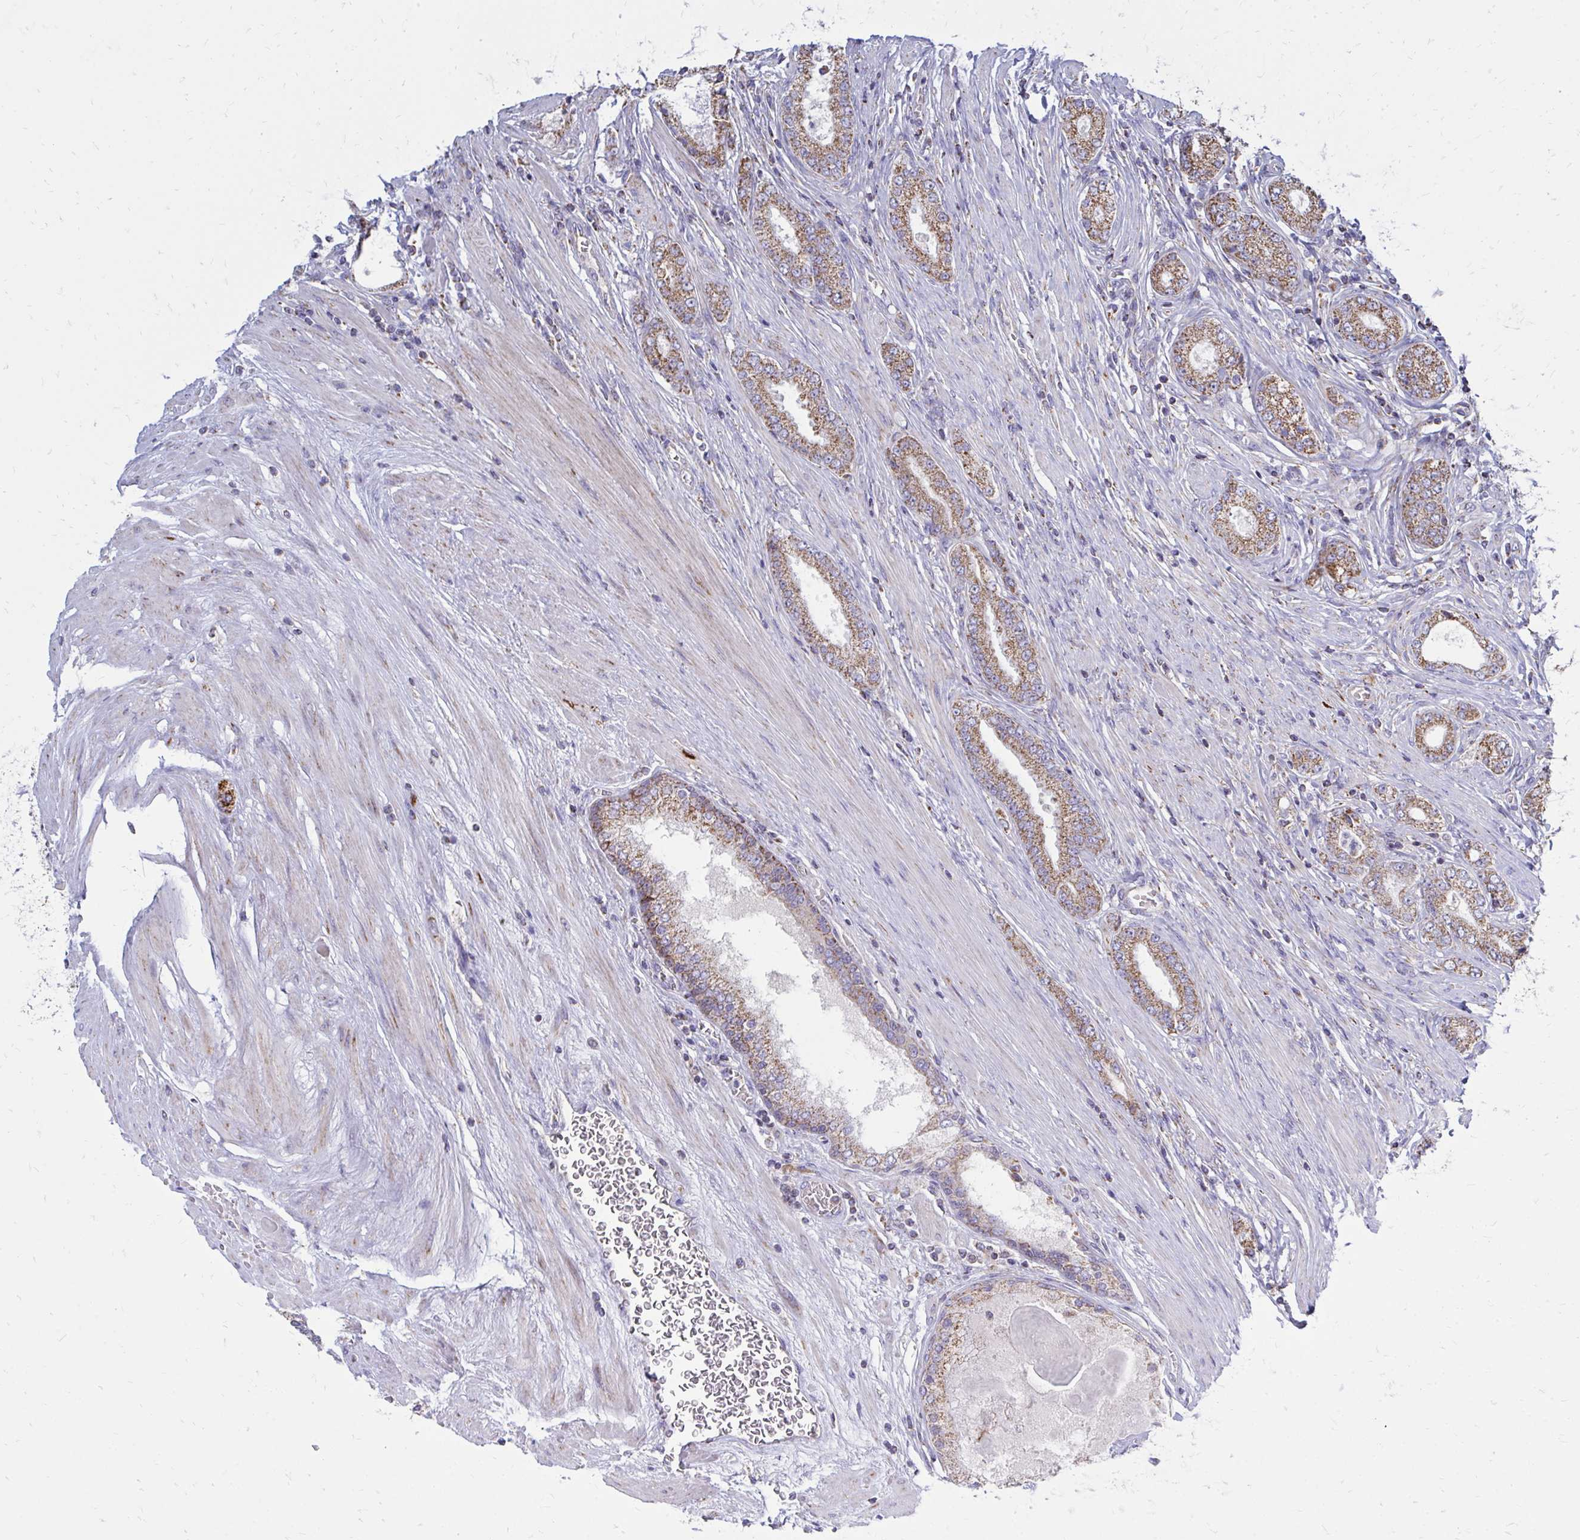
{"staining": {"intensity": "moderate", "quantity": ">75%", "location": "cytoplasmic/membranous"}, "tissue": "prostate cancer", "cell_type": "Tumor cells", "image_type": "cancer", "snomed": [{"axis": "morphology", "description": "Adenocarcinoma, High grade"}, {"axis": "topography", "description": "Prostate"}], "caption": "A brown stain labels moderate cytoplasmic/membranous staining of a protein in human prostate cancer tumor cells.", "gene": "OR10R2", "patient": {"sex": "male", "age": 67}}